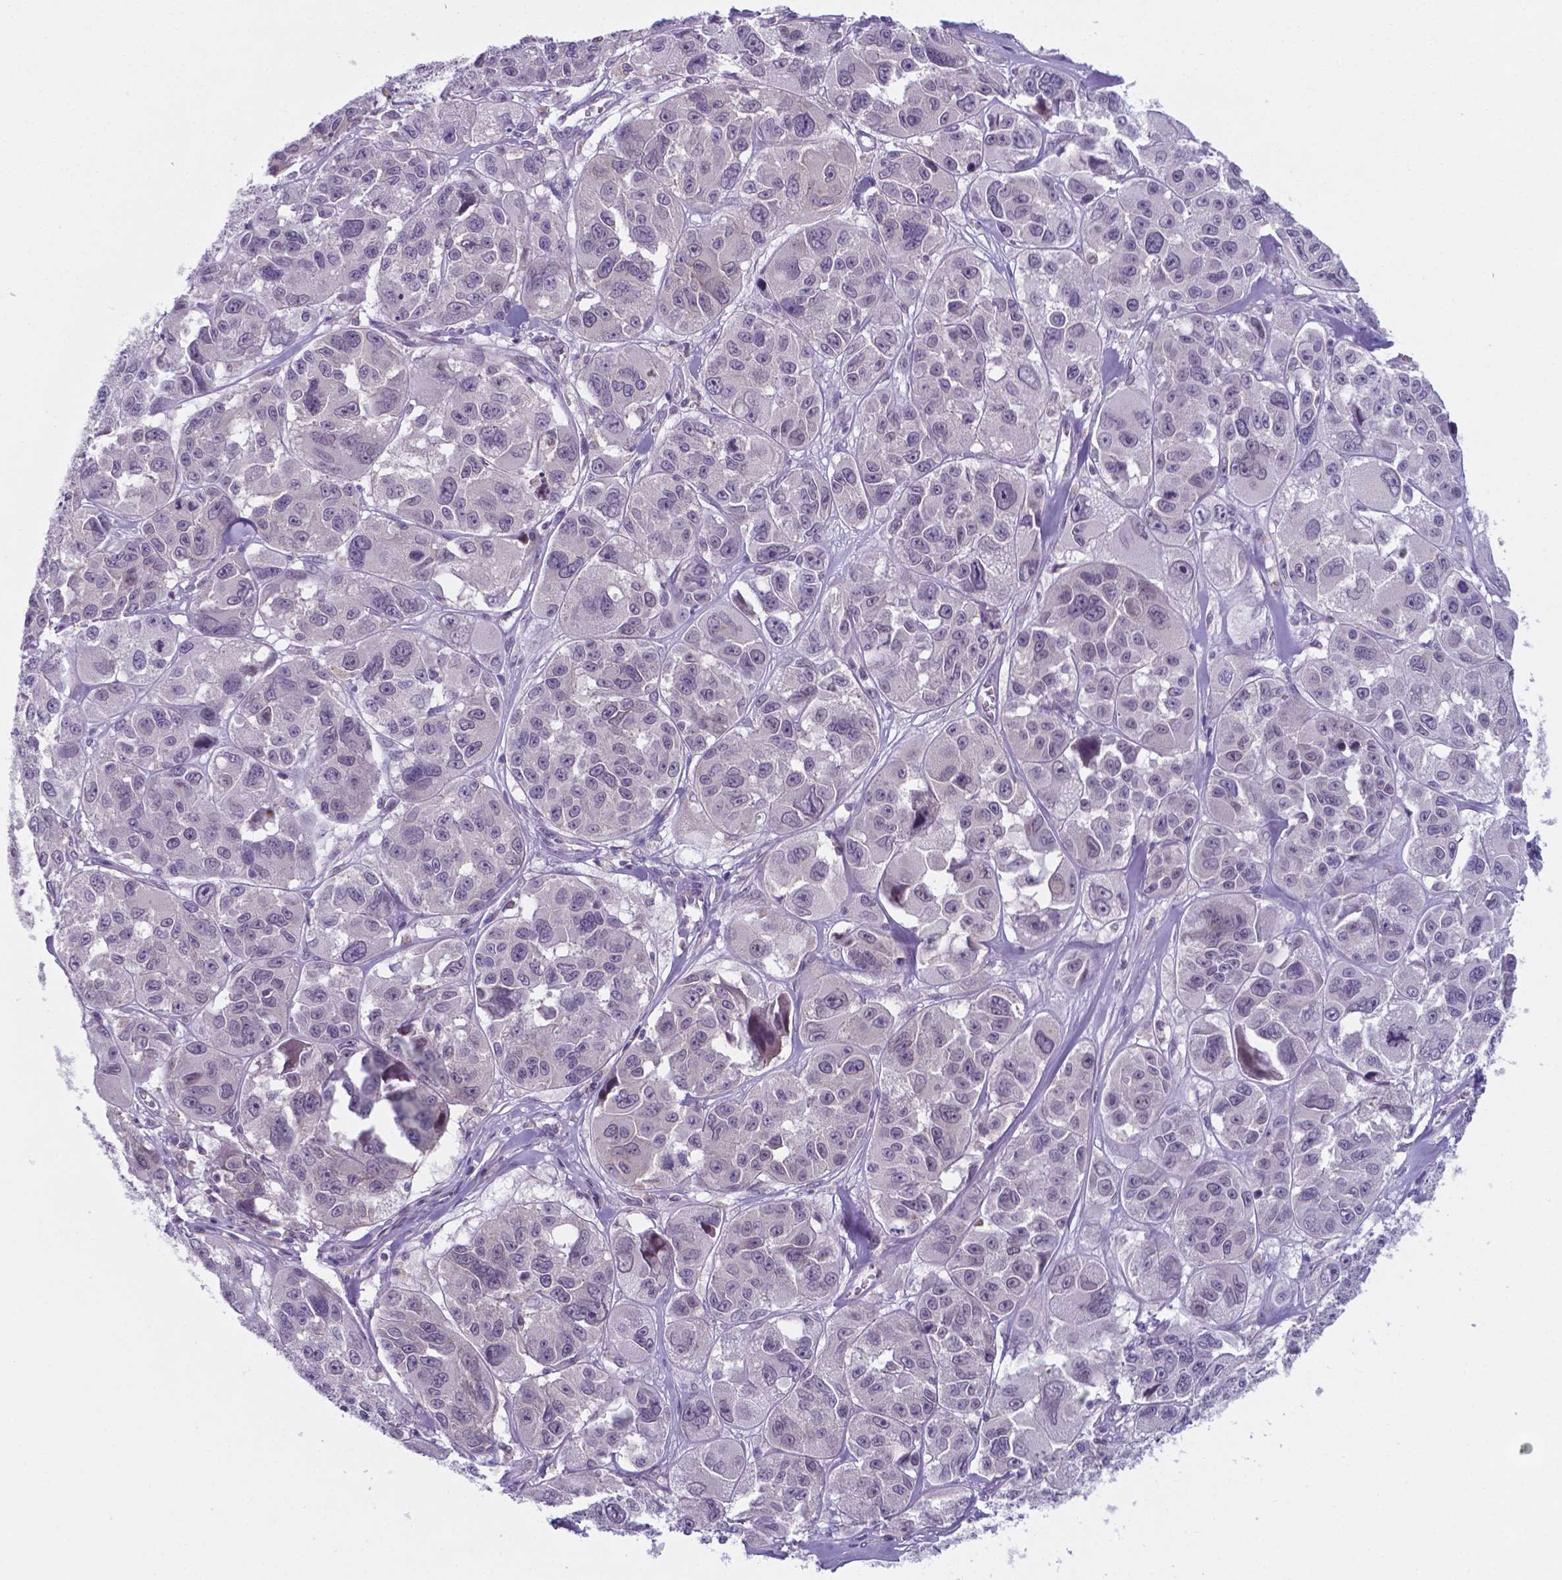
{"staining": {"intensity": "negative", "quantity": "none", "location": "none"}, "tissue": "melanoma", "cell_type": "Tumor cells", "image_type": "cancer", "snomed": [{"axis": "morphology", "description": "Malignant melanoma, NOS"}, {"axis": "topography", "description": "Skin"}], "caption": "Malignant melanoma stained for a protein using immunohistochemistry displays no expression tumor cells.", "gene": "AP5B1", "patient": {"sex": "female", "age": 66}}